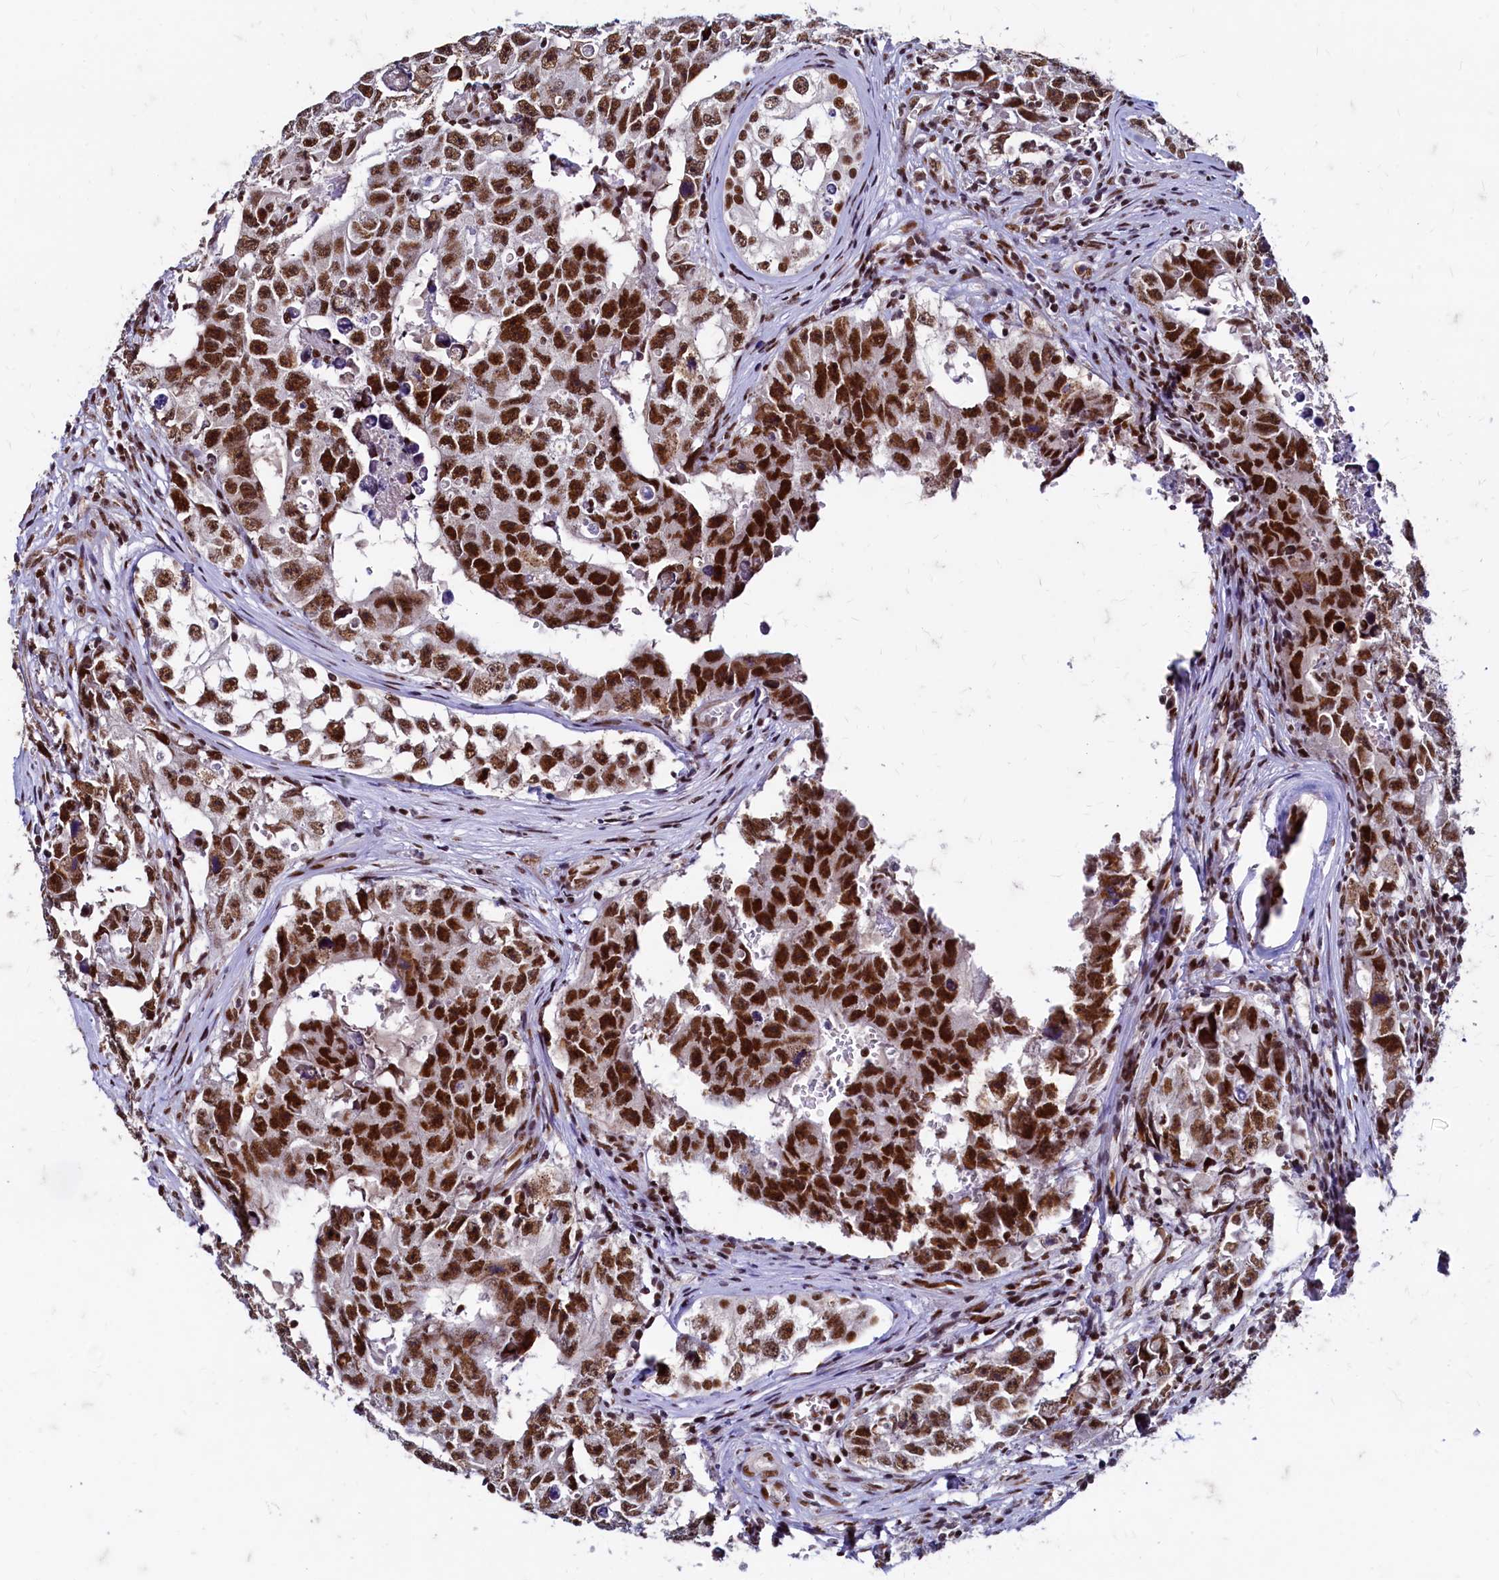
{"staining": {"intensity": "strong", "quantity": ">75%", "location": "nuclear"}, "tissue": "testis cancer", "cell_type": "Tumor cells", "image_type": "cancer", "snomed": [{"axis": "morphology", "description": "Carcinoma, Embryonal, NOS"}, {"axis": "topography", "description": "Testis"}], "caption": "Testis cancer (embryonal carcinoma) stained with a brown dye shows strong nuclear positive expression in about >75% of tumor cells.", "gene": "CPSF7", "patient": {"sex": "male", "age": 17}}